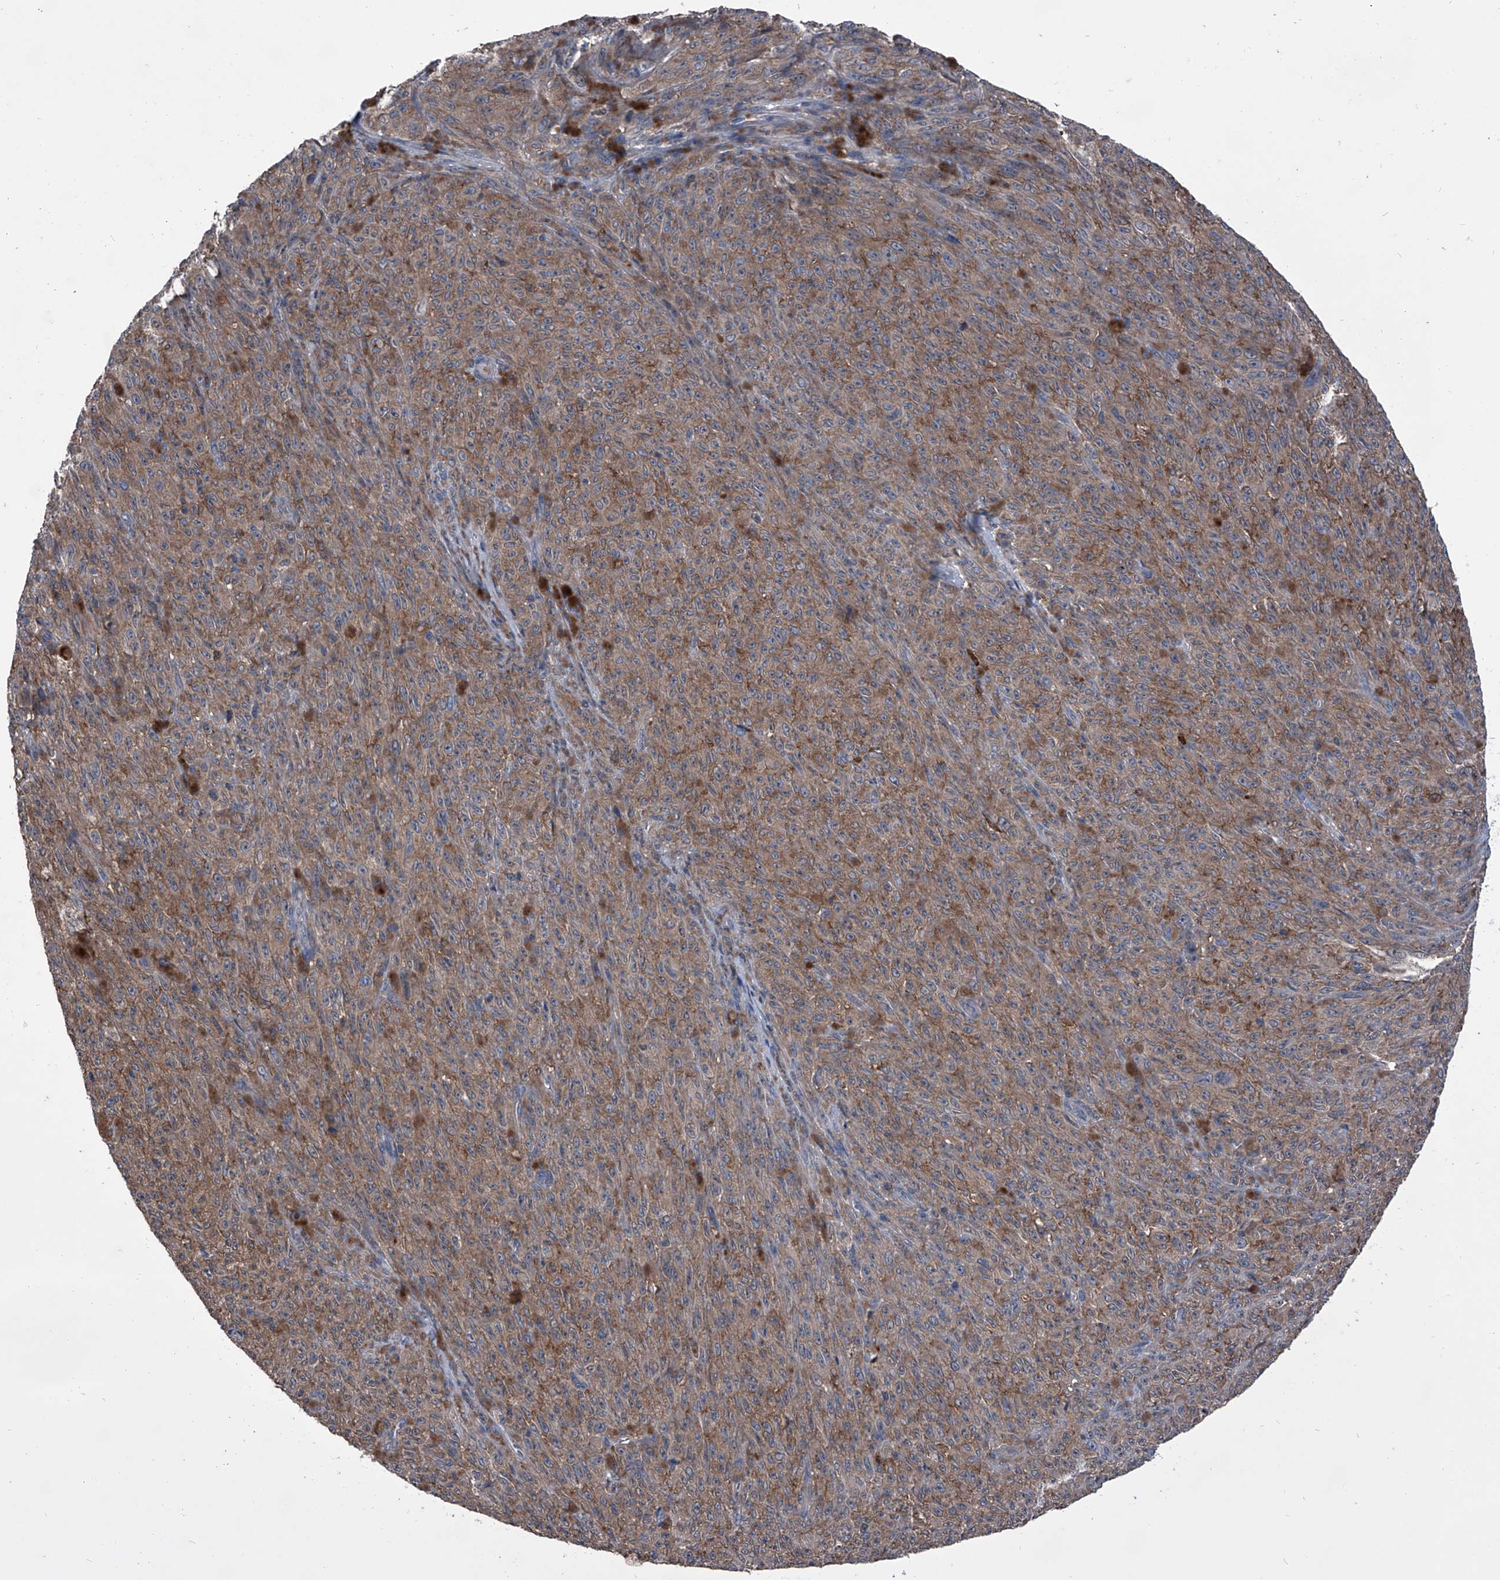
{"staining": {"intensity": "weak", "quantity": ">75%", "location": "cytoplasmic/membranous"}, "tissue": "melanoma", "cell_type": "Tumor cells", "image_type": "cancer", "snomed": [{"axis": "morphology", "description": "Malignant melanoma, NOS"}, {"axis": "topography", "description": "Skin"}], "caption": "High-magnification brightfield microscopy of malignant melanoma stained with DAB (brown) and counterstained with hematoxylin (blue). tumor cells exhibit weak cytoplasmic/membranous expression is seen in approximately>75% of cells. (DAB = brown stain, brightfield microscopy at high magnification).", "gene": "PIP5K1A", "patient": {"sex": "female", "age": 82}}